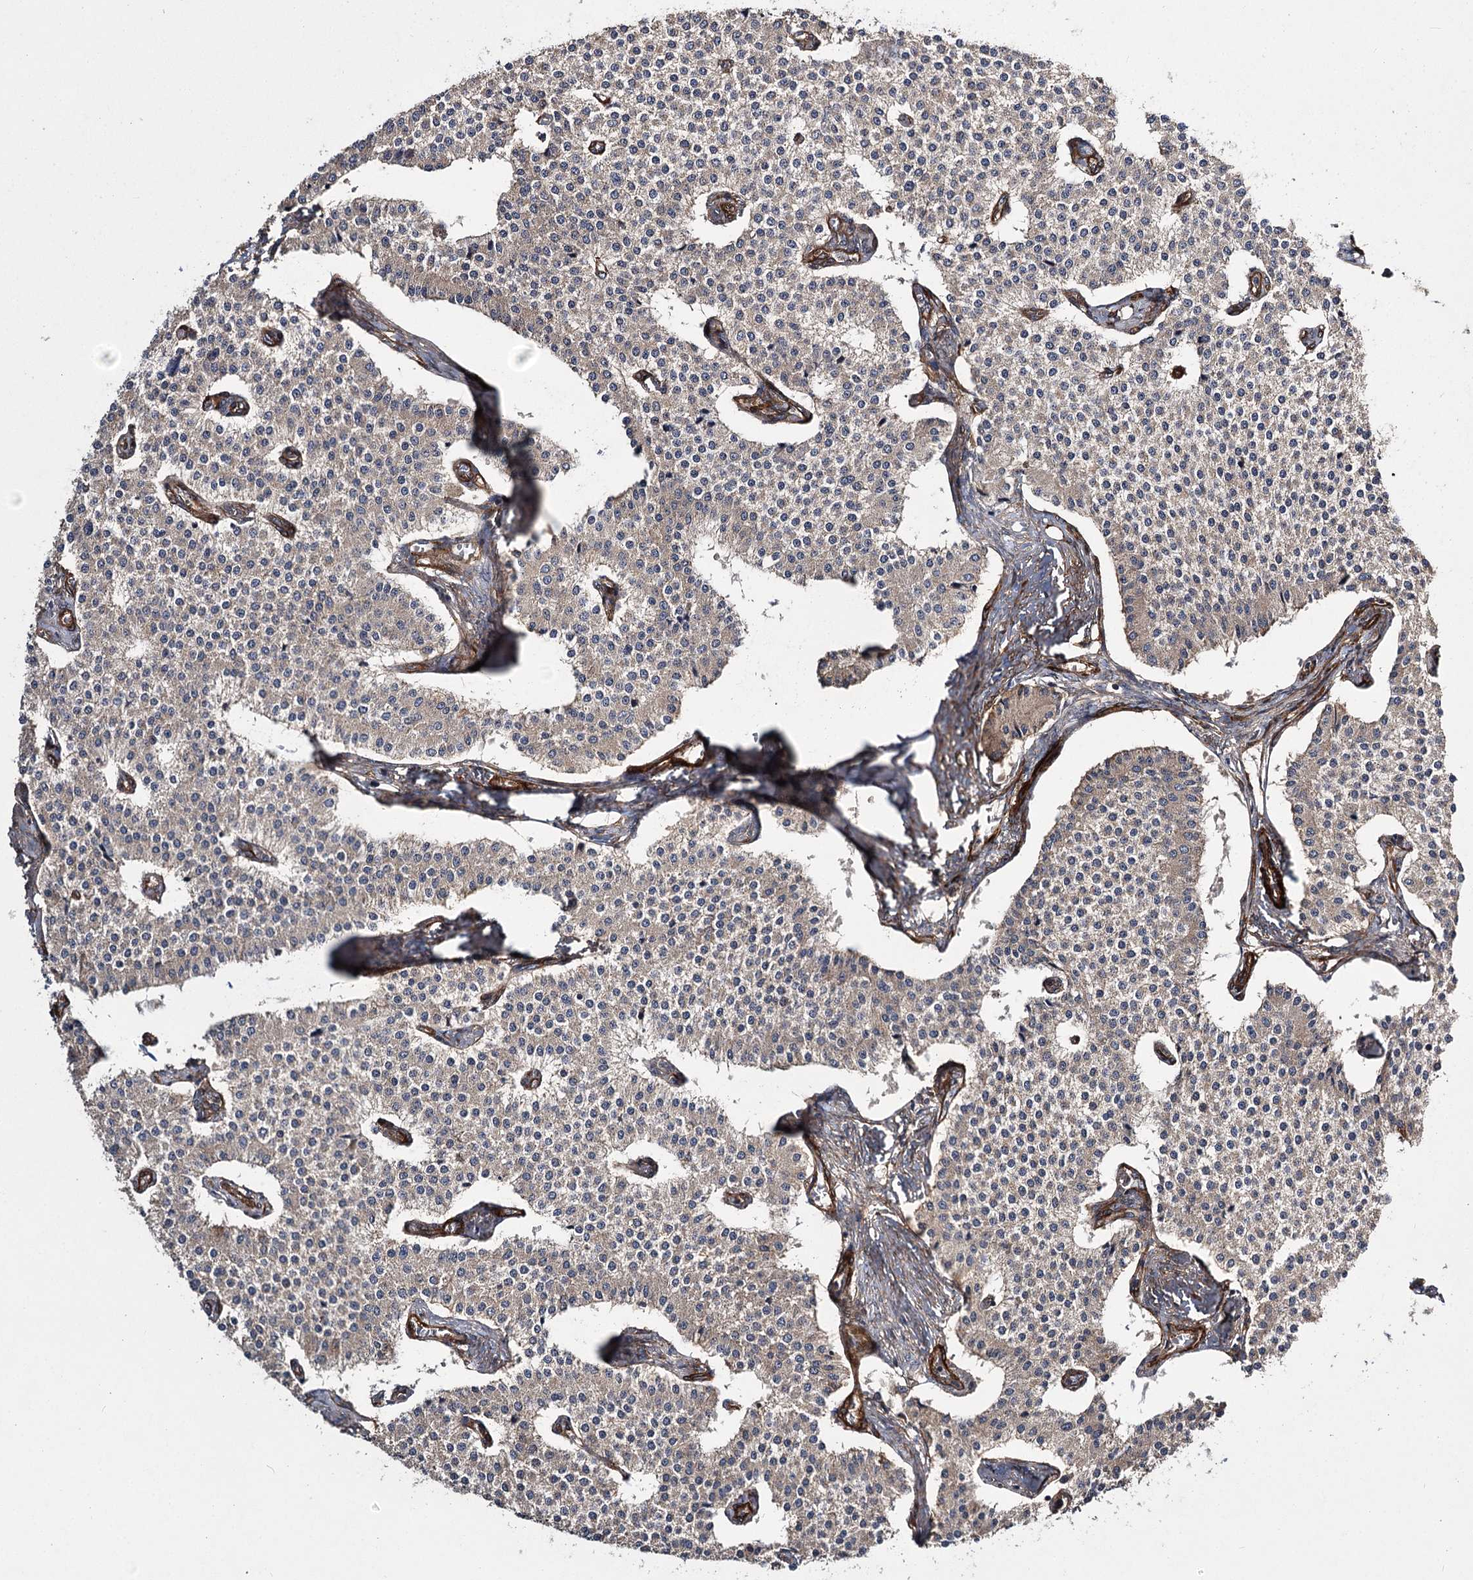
{"staining": {"intensity": "weak", "quantity": "<25%", "location": "cytoplasmic/membranous"}, "tissue": "carcinoid", "cell_type": "Tumor cells", "image_type": "cancer", "snomed": [{"axis": "morphology", "description": "Carcinoid, malignant, NOS"}, {"axis": "topography", "description": "Colon"}], "caption": "Immunohistochemistry (IHC) image of human carcinoid (malignant) stained for a protein (brown), which demonstrates no staining in tumor cells.", "gene": "MYO1C", "patient": {"sex": "female", "age": 52}}